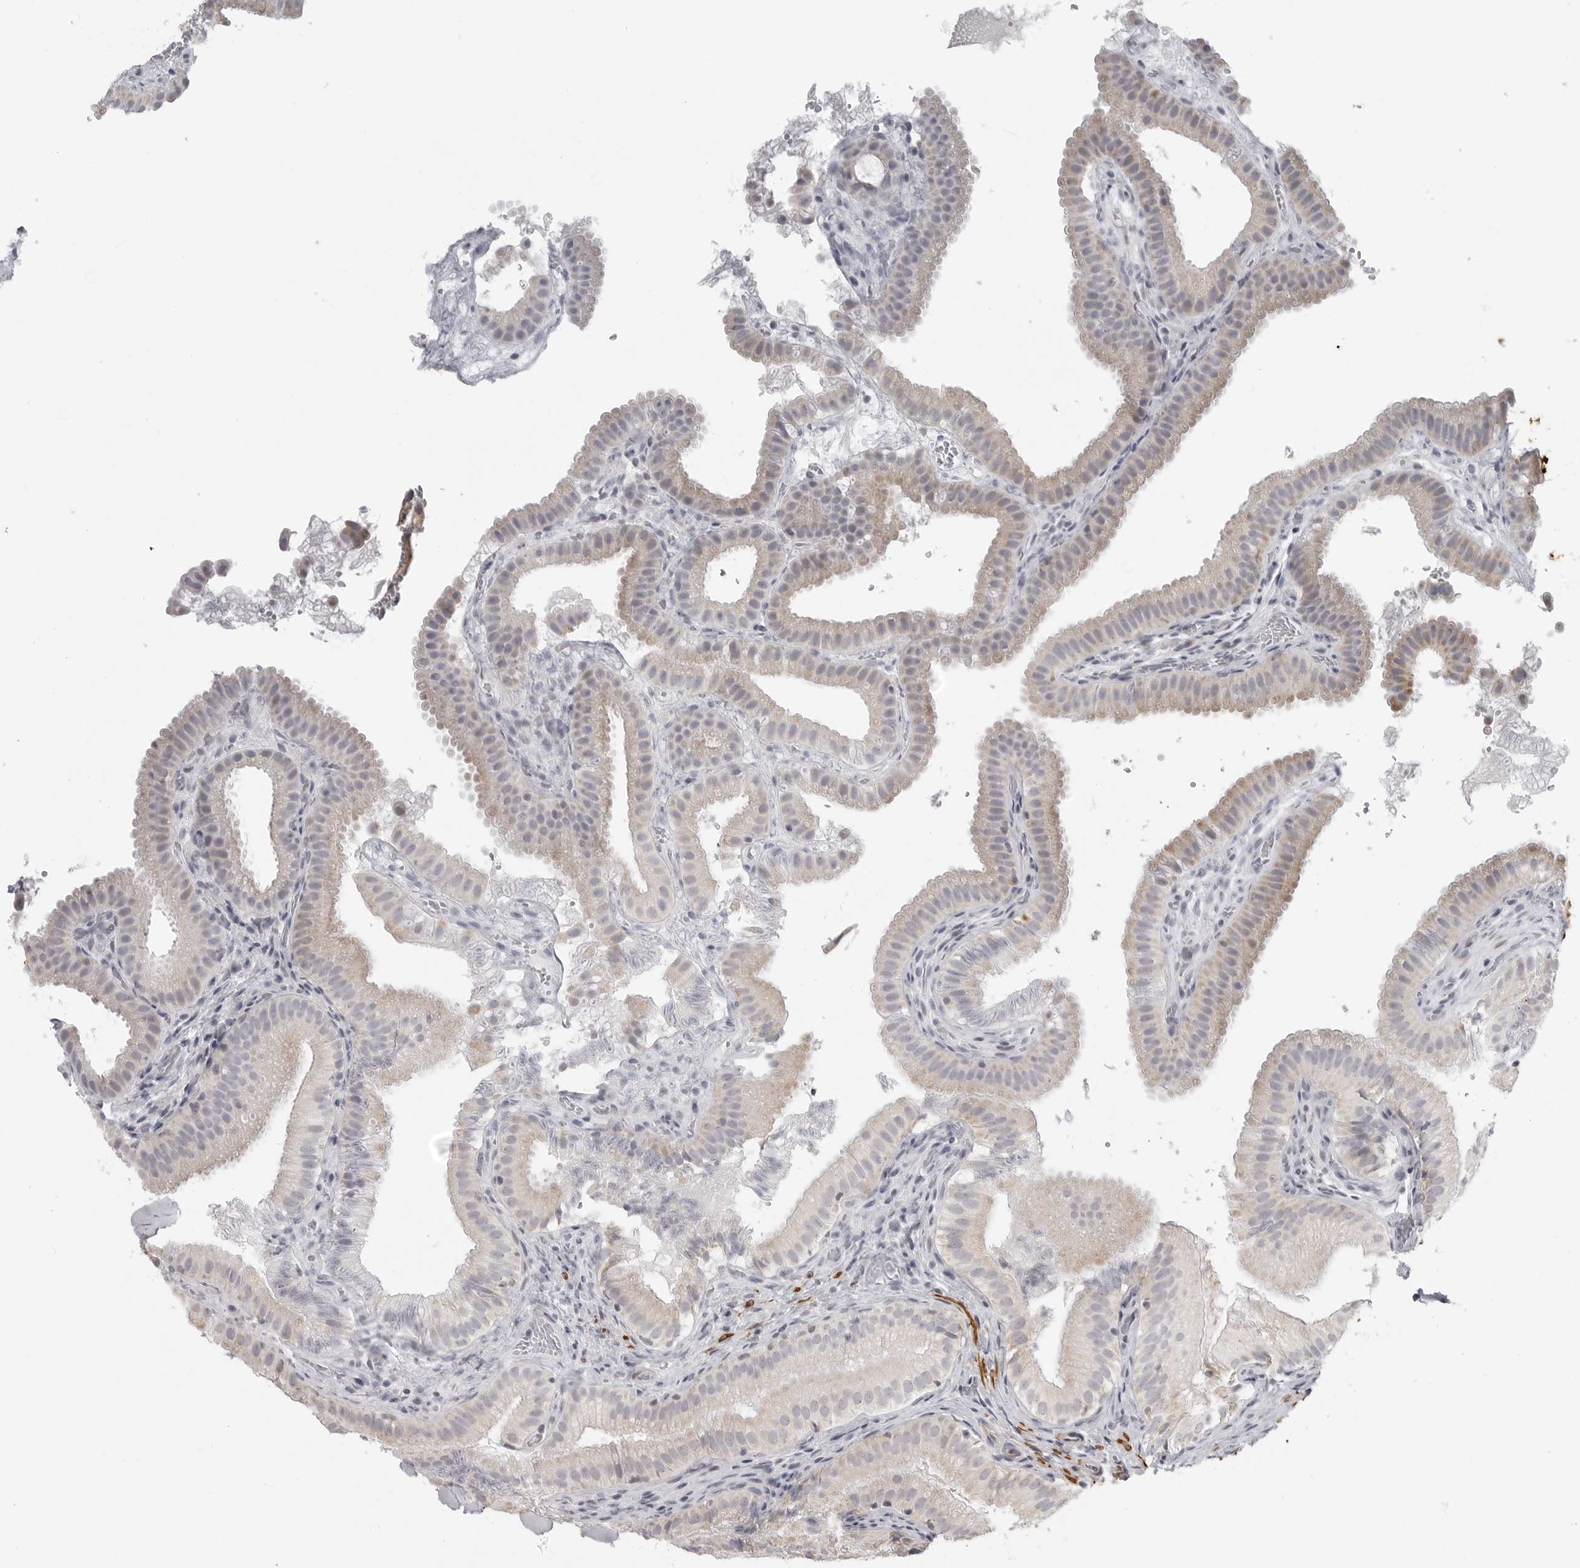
{"staining": {"intensity": "weak", "quantity": "<25%", "location": "cytoplasmic/membranous"}, "tissue": "gallbladder", "cell_type": "Glandular cells", "image_type": "normal", "snomed": [{"axis": "morphology", "description": "Normal tissue, NOS"}, {"axis": "topography", "description": "Gallbladder"}], "caption": "IHC of unremarkable gallbladder exhibits no staining in glandular cells.", "gene": "MAP7D1", "patient": {"sex": "female", "age": 30}}